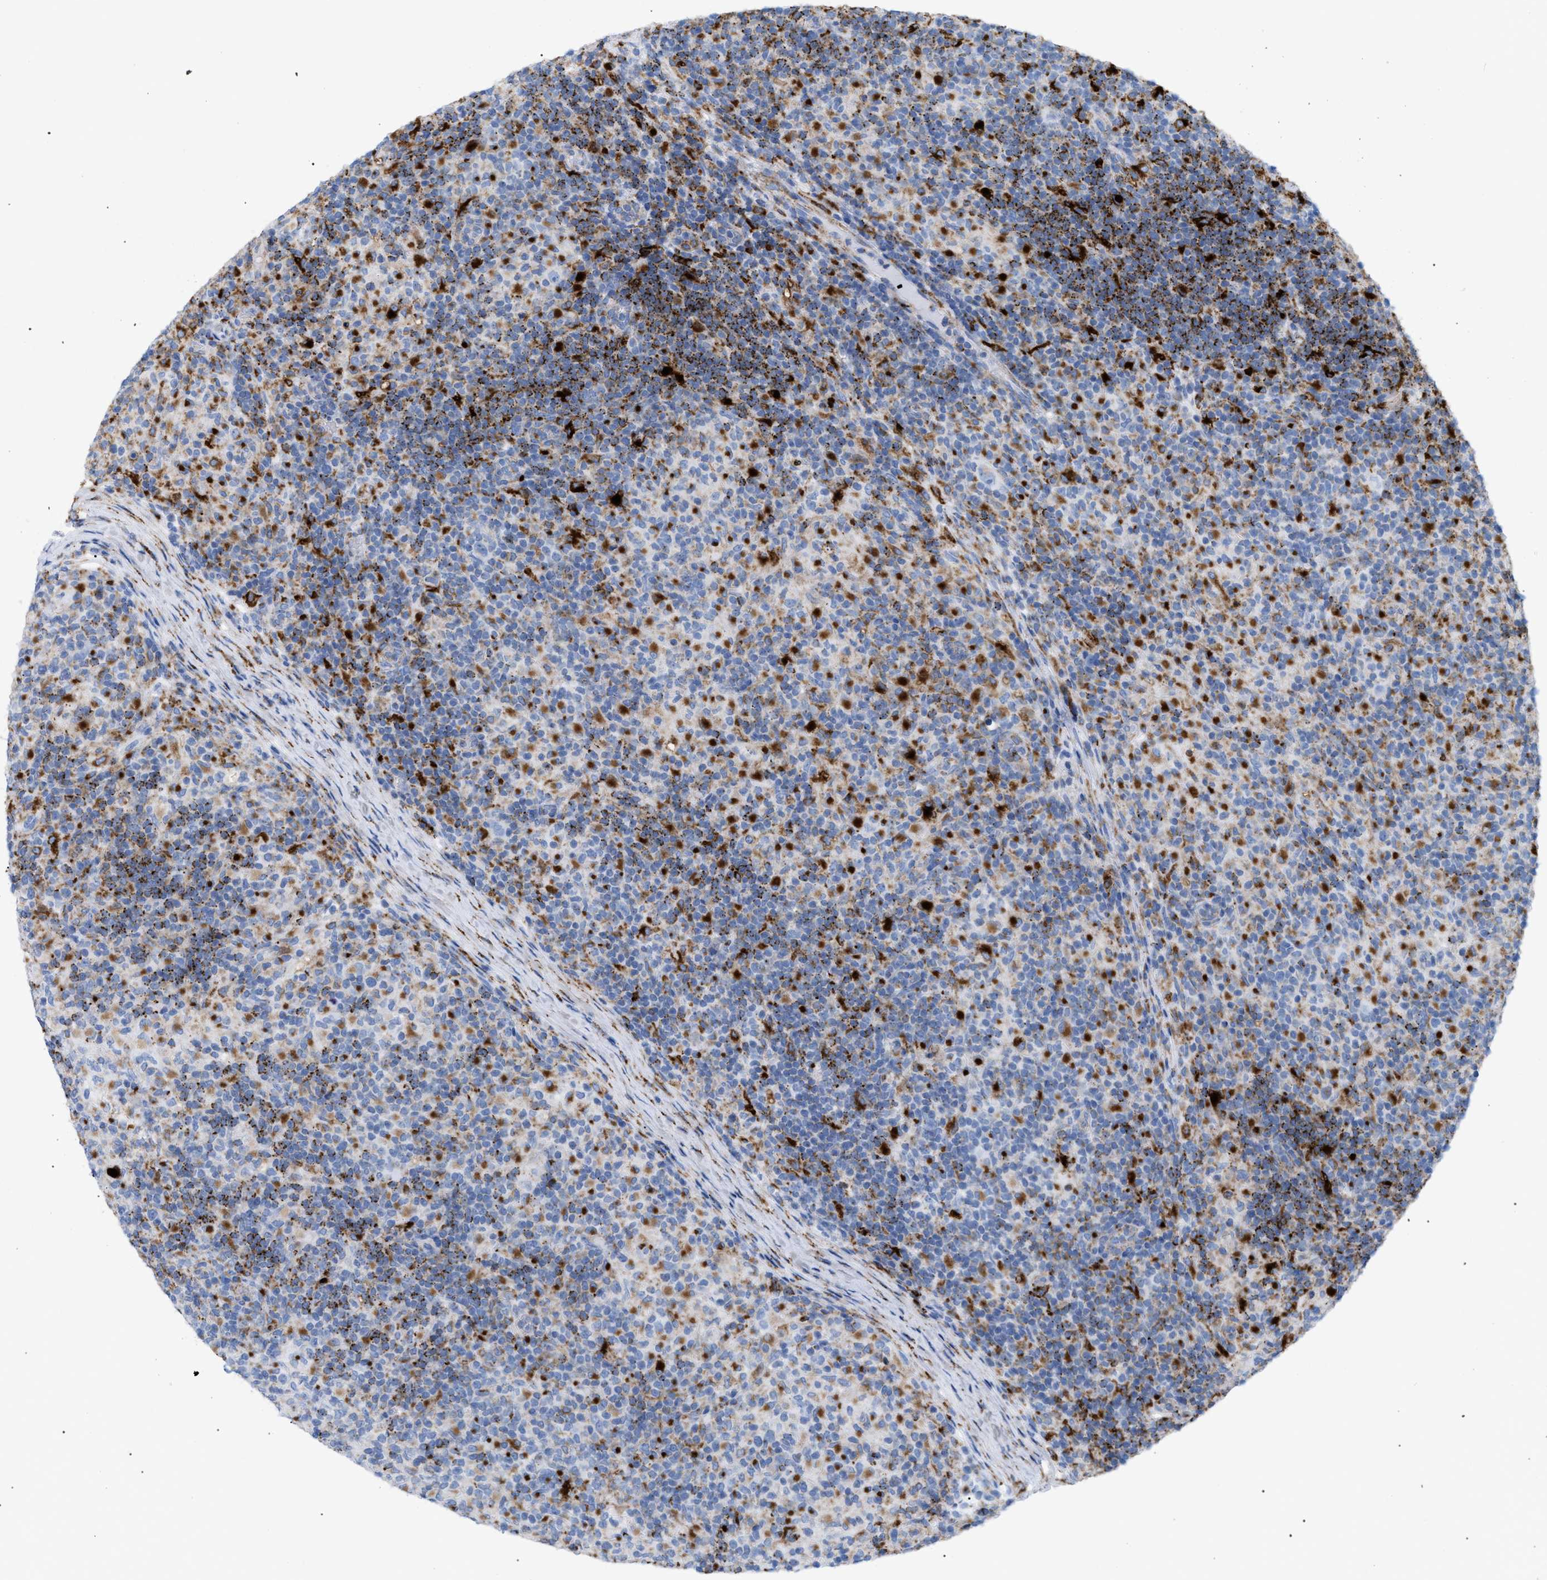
{"staining": {"intensity": "negative", "quantity": "none", "location": "none"}, "tissue": "lymphoma", "cell_type": "Tumor cells", "image_type": "cancer", "snomed": [{"axis": "morphology", "description": "Hodgkin's disease, NOS"}, {"axis": "topography", "description": "Lymph node"}], "caption": "Human lymphoma stained for a protein using IHC shows no positivity in tumor cells.", "gene": "DRAM2", "patient": {"sex": "male", "age": 70}}